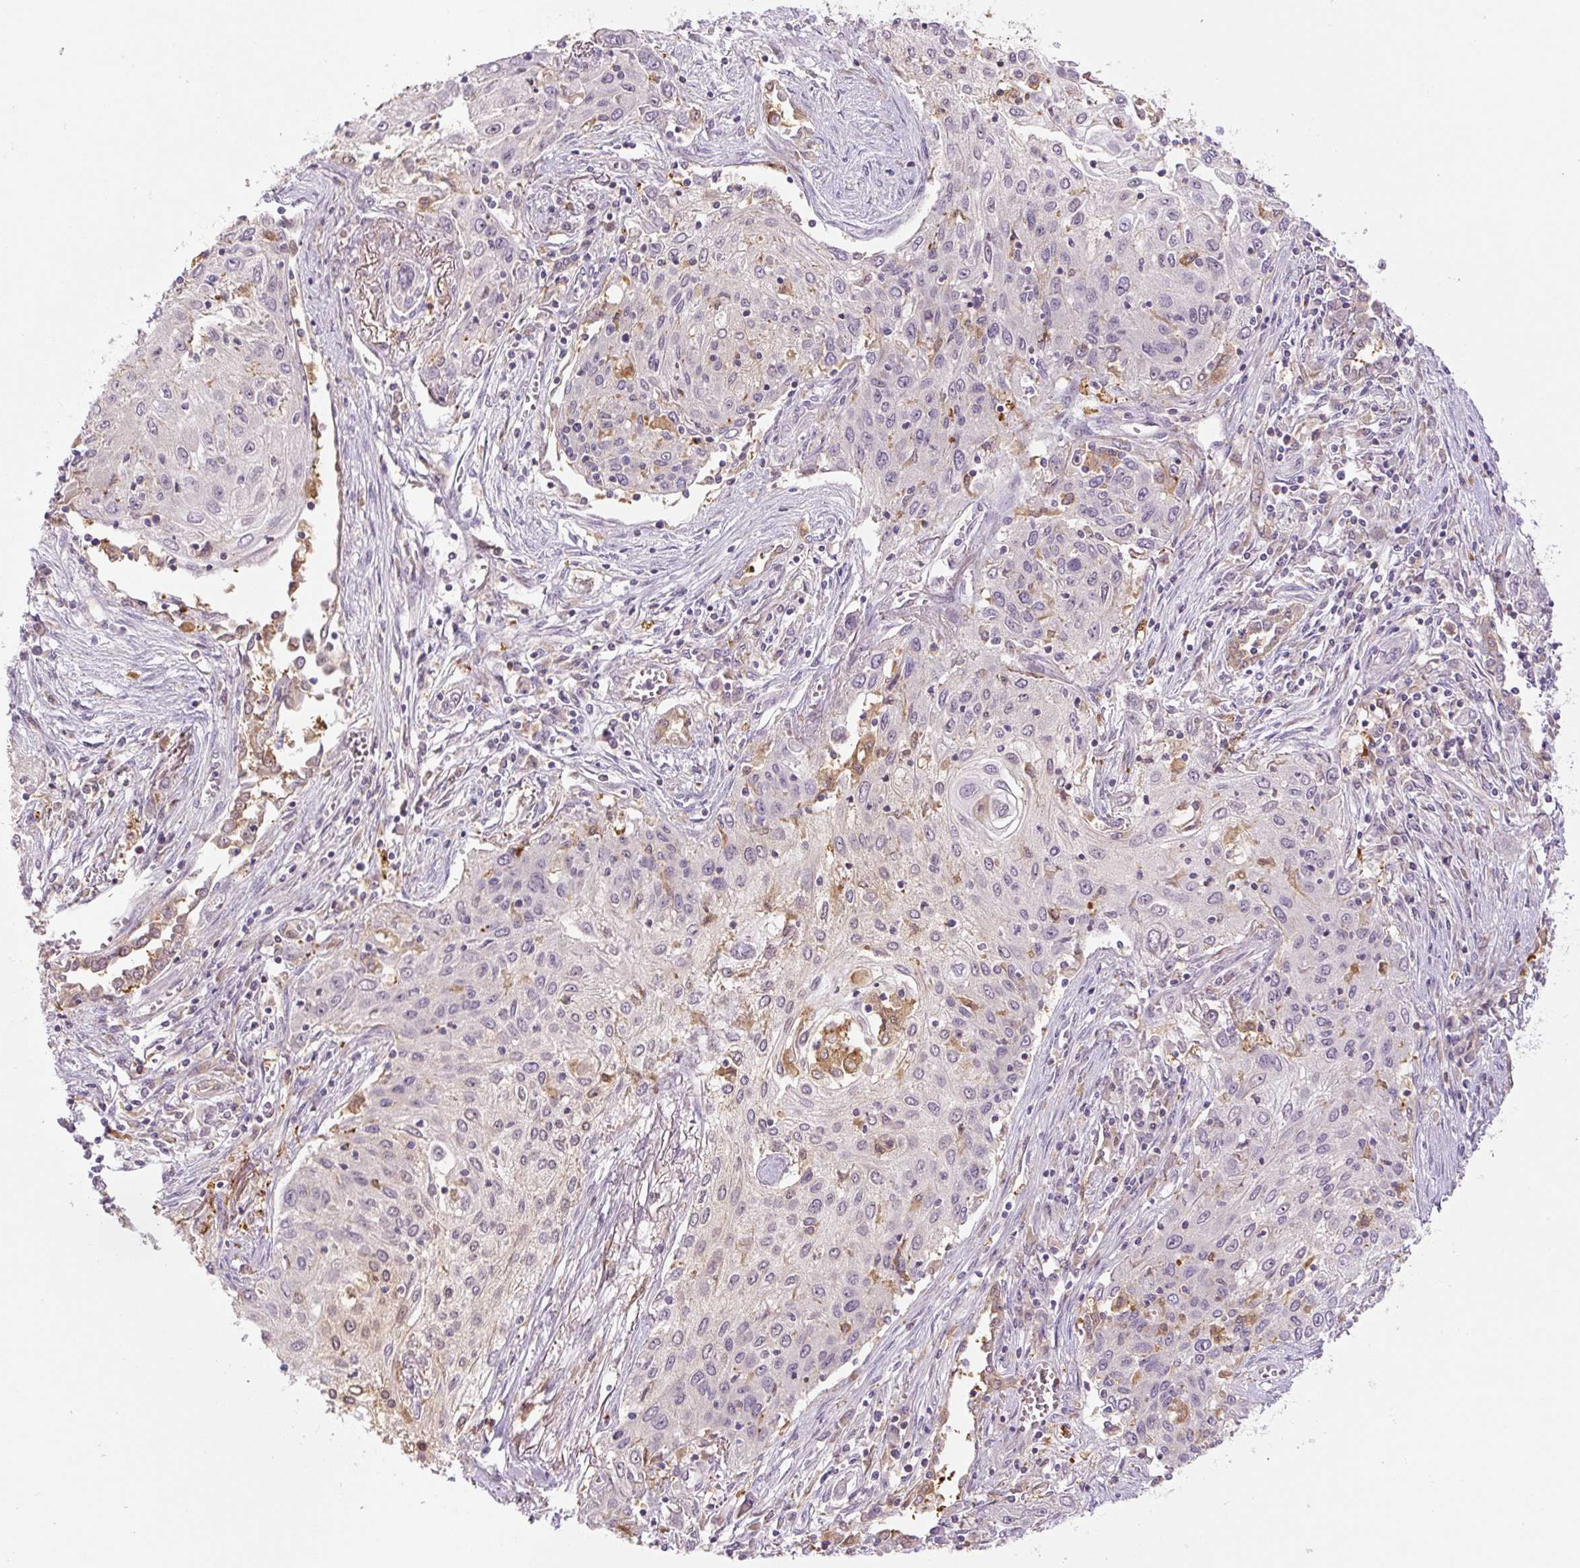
{"staining": {"intensity": "negative", "quantity": "none", "location": "none"}, "tissue": "lung cancer", "cell_type": "Tumor cells", "image_type": "cancer", "snomed": [{"axis": "morphology", "description": "Squamous cell carcinoma, NOS"}, {"axis": "topography", "description": "Lung"}], "caption": "This is an immunohistochemistry (IHC) image of human squamous cell carcinoma (lung). There is no staining in tumor cells.", "gene": "SPSB2", "patient": {"sex": "female", "age": 69}}